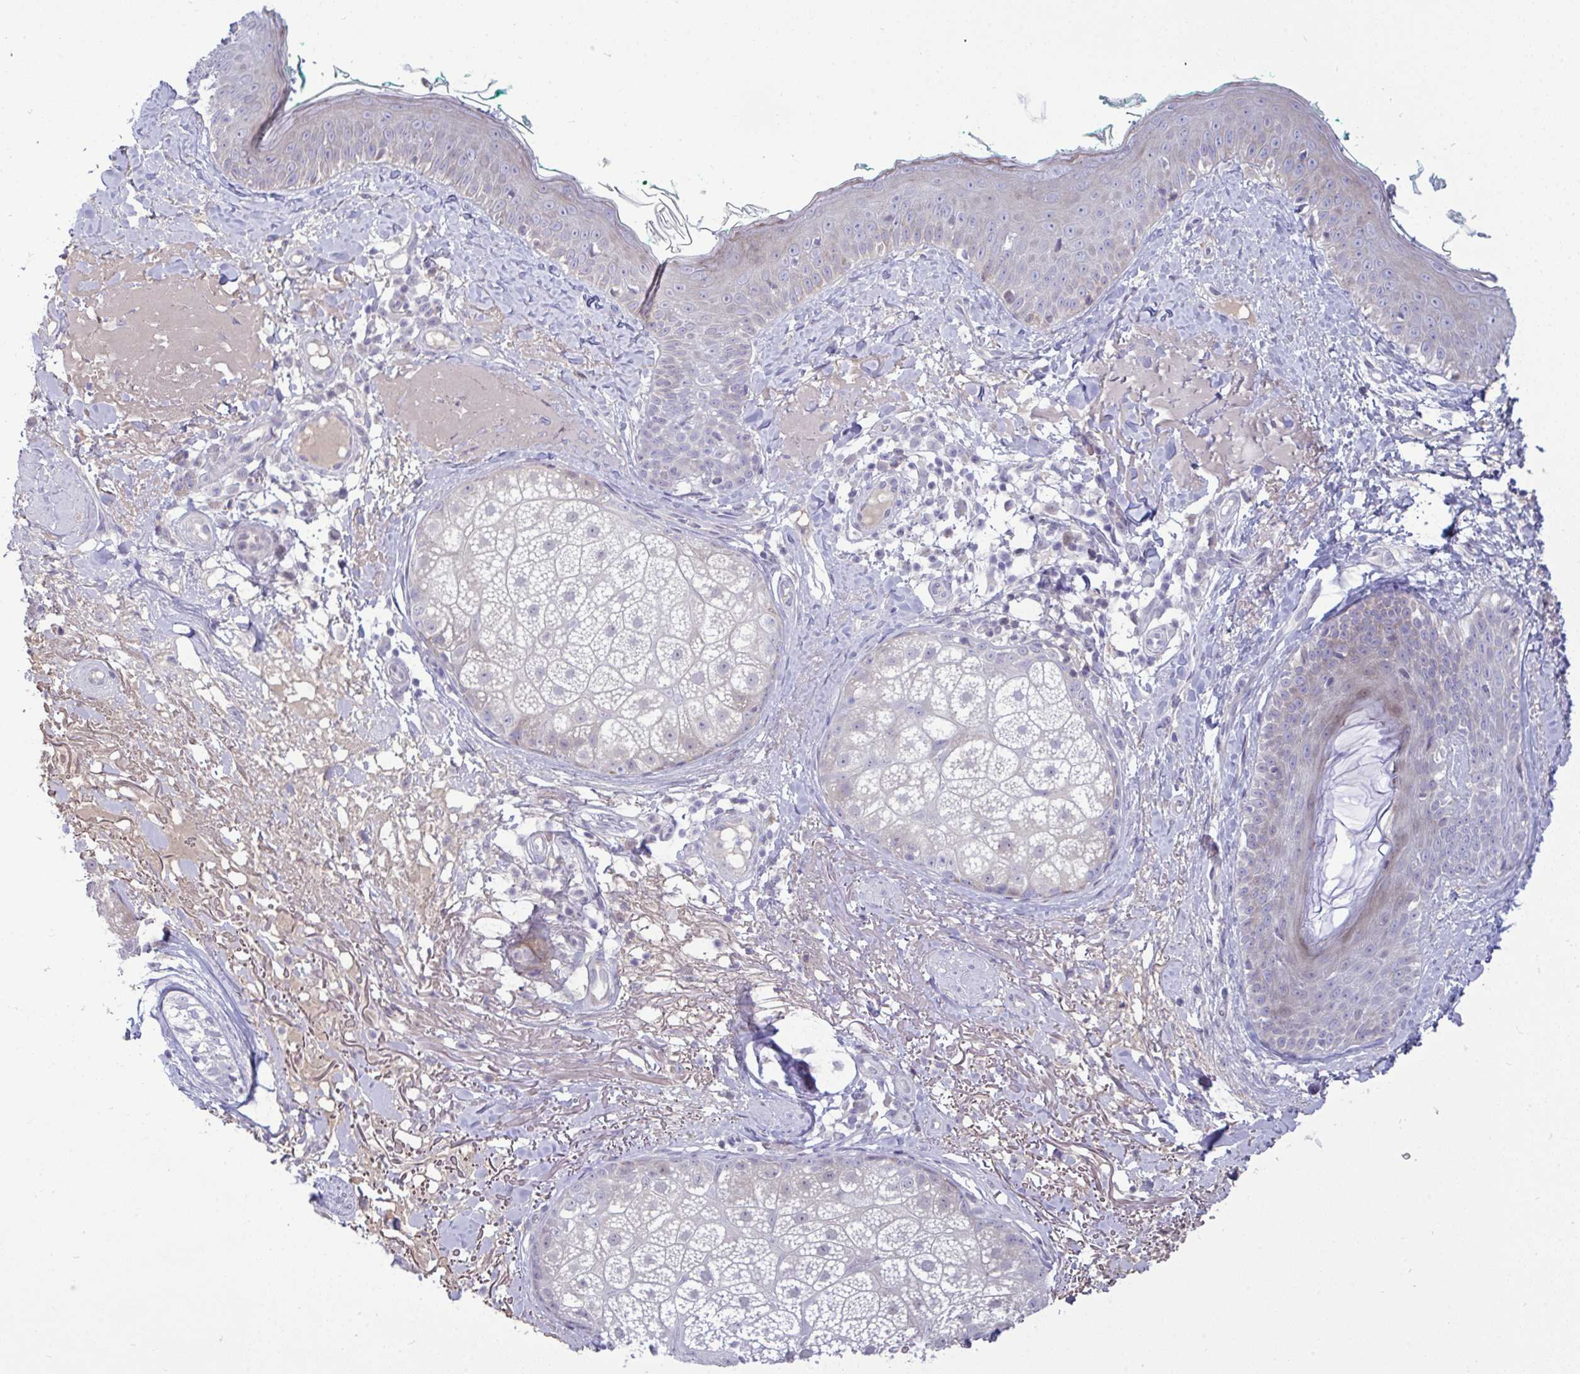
{"staining": {"intensity": "negative", "quantity": "none", "location": "none"}, "tissue": "skin", "cell_type": "Fibroblasts", "image_type": "normal", "snomed": [{"axis": "morphology", "description": "Normal tissue, NOS"}, {"axis": "topography", "description": "Skin"}], "caption": "This histopathology image is of benign skin stained with IHC to label a protein in brown with the nuclei are counter-stained blue. There is no positivity in fibroblasts.", "gene": "EPOP", "patient": {"sex": "male", "age": 73}}